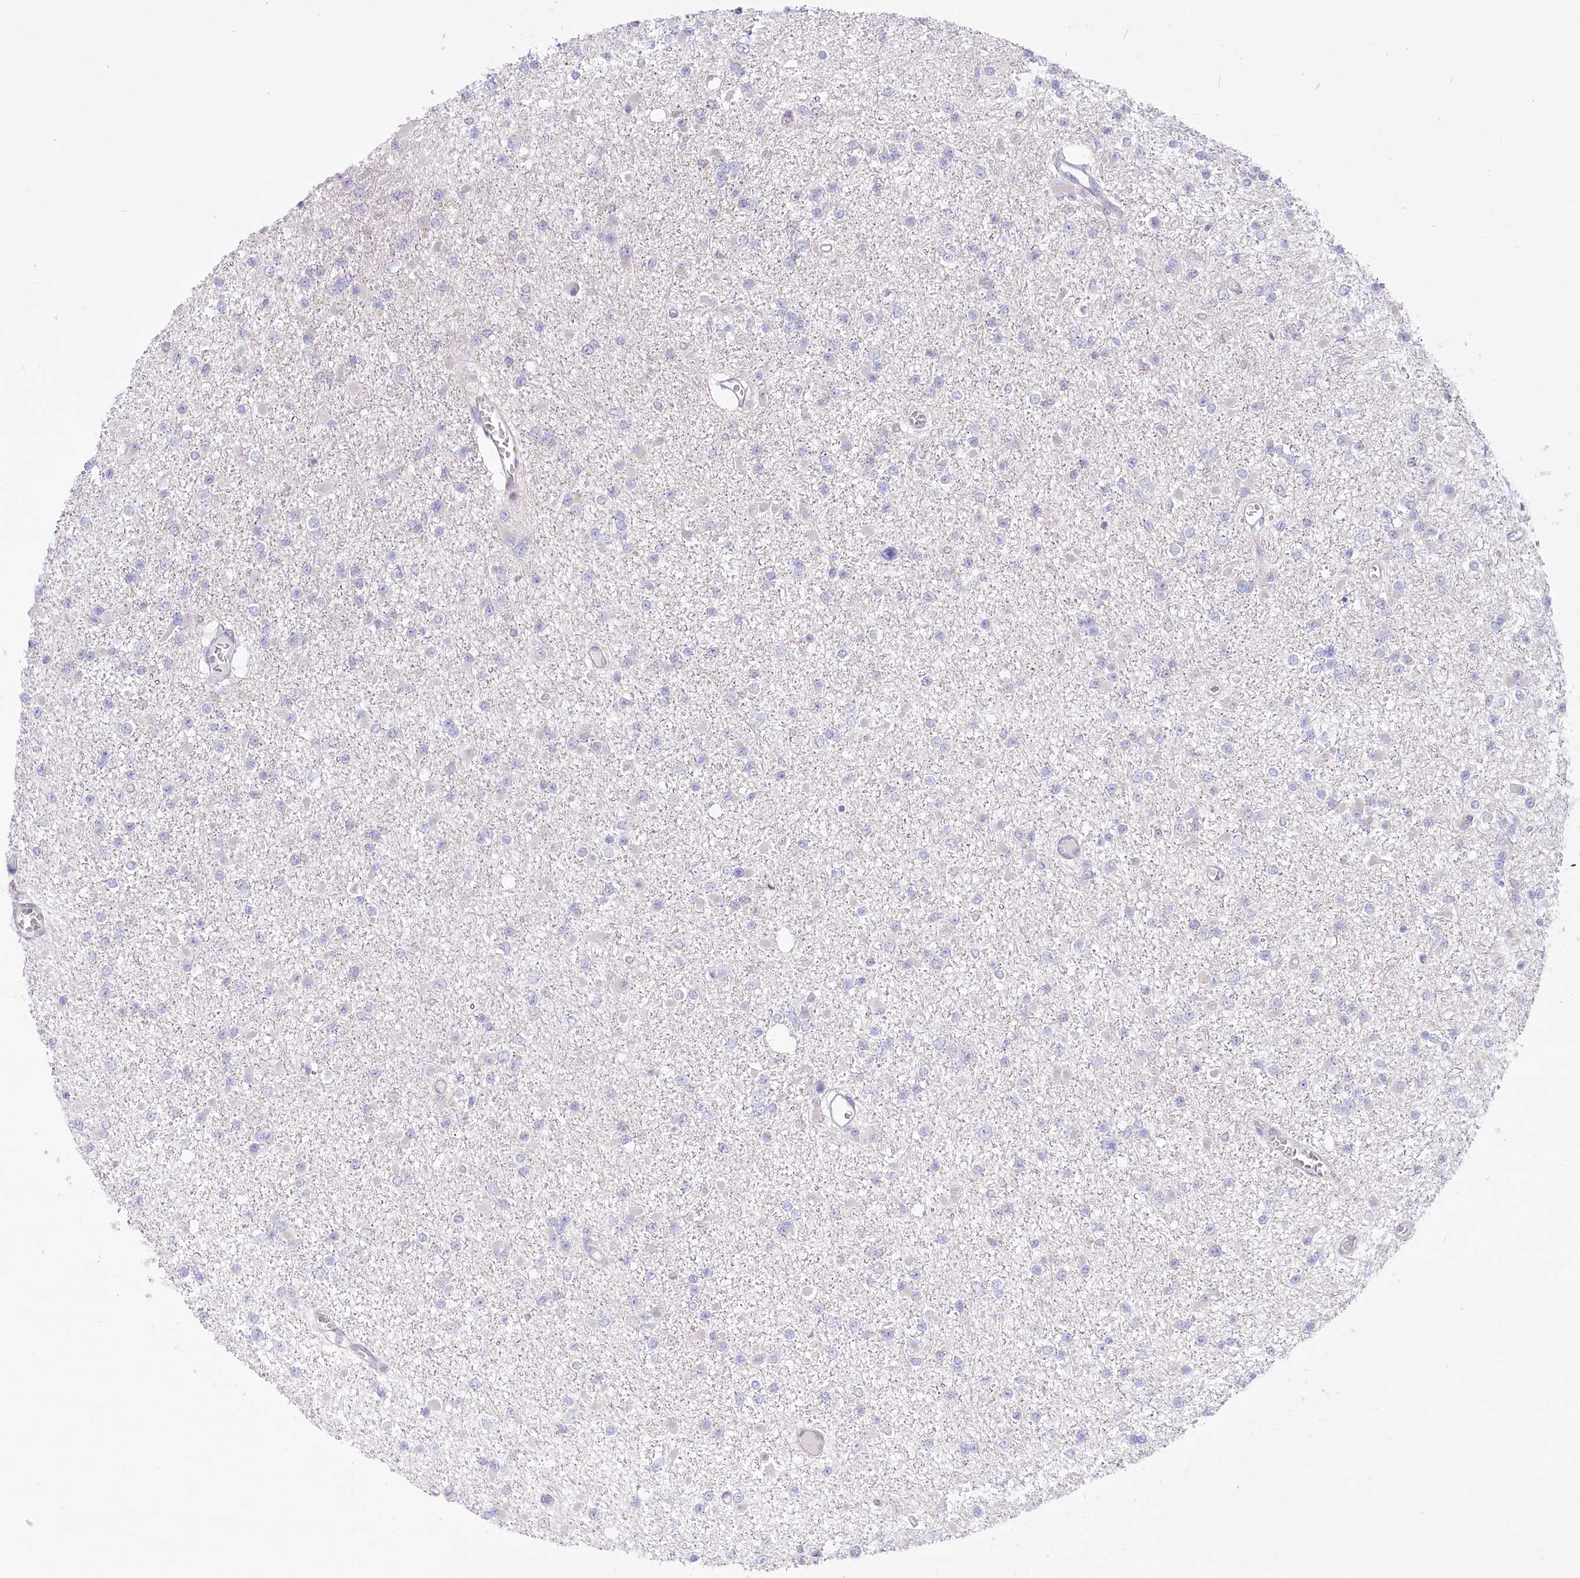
{"staining": {"intensity": "negative", "quantity": "none", "location": "none"}, "tissue": "glioma", "cell_type": "Tumor cells", "image_type": "cancer", "snomed": [{"axis": "morphology", "description": "Glioma, malignant, Low grade"}, {"axis": "topography", "description": "Brain"}], "caption": "Immunohistochemical staining of malignant low-grade glioma exhibits no significant expression in tumor cells. (IHC, brightfield microscopy, high magnification).", "gene": "UMPS", "patient": {"sex": "female", "age": 22}}